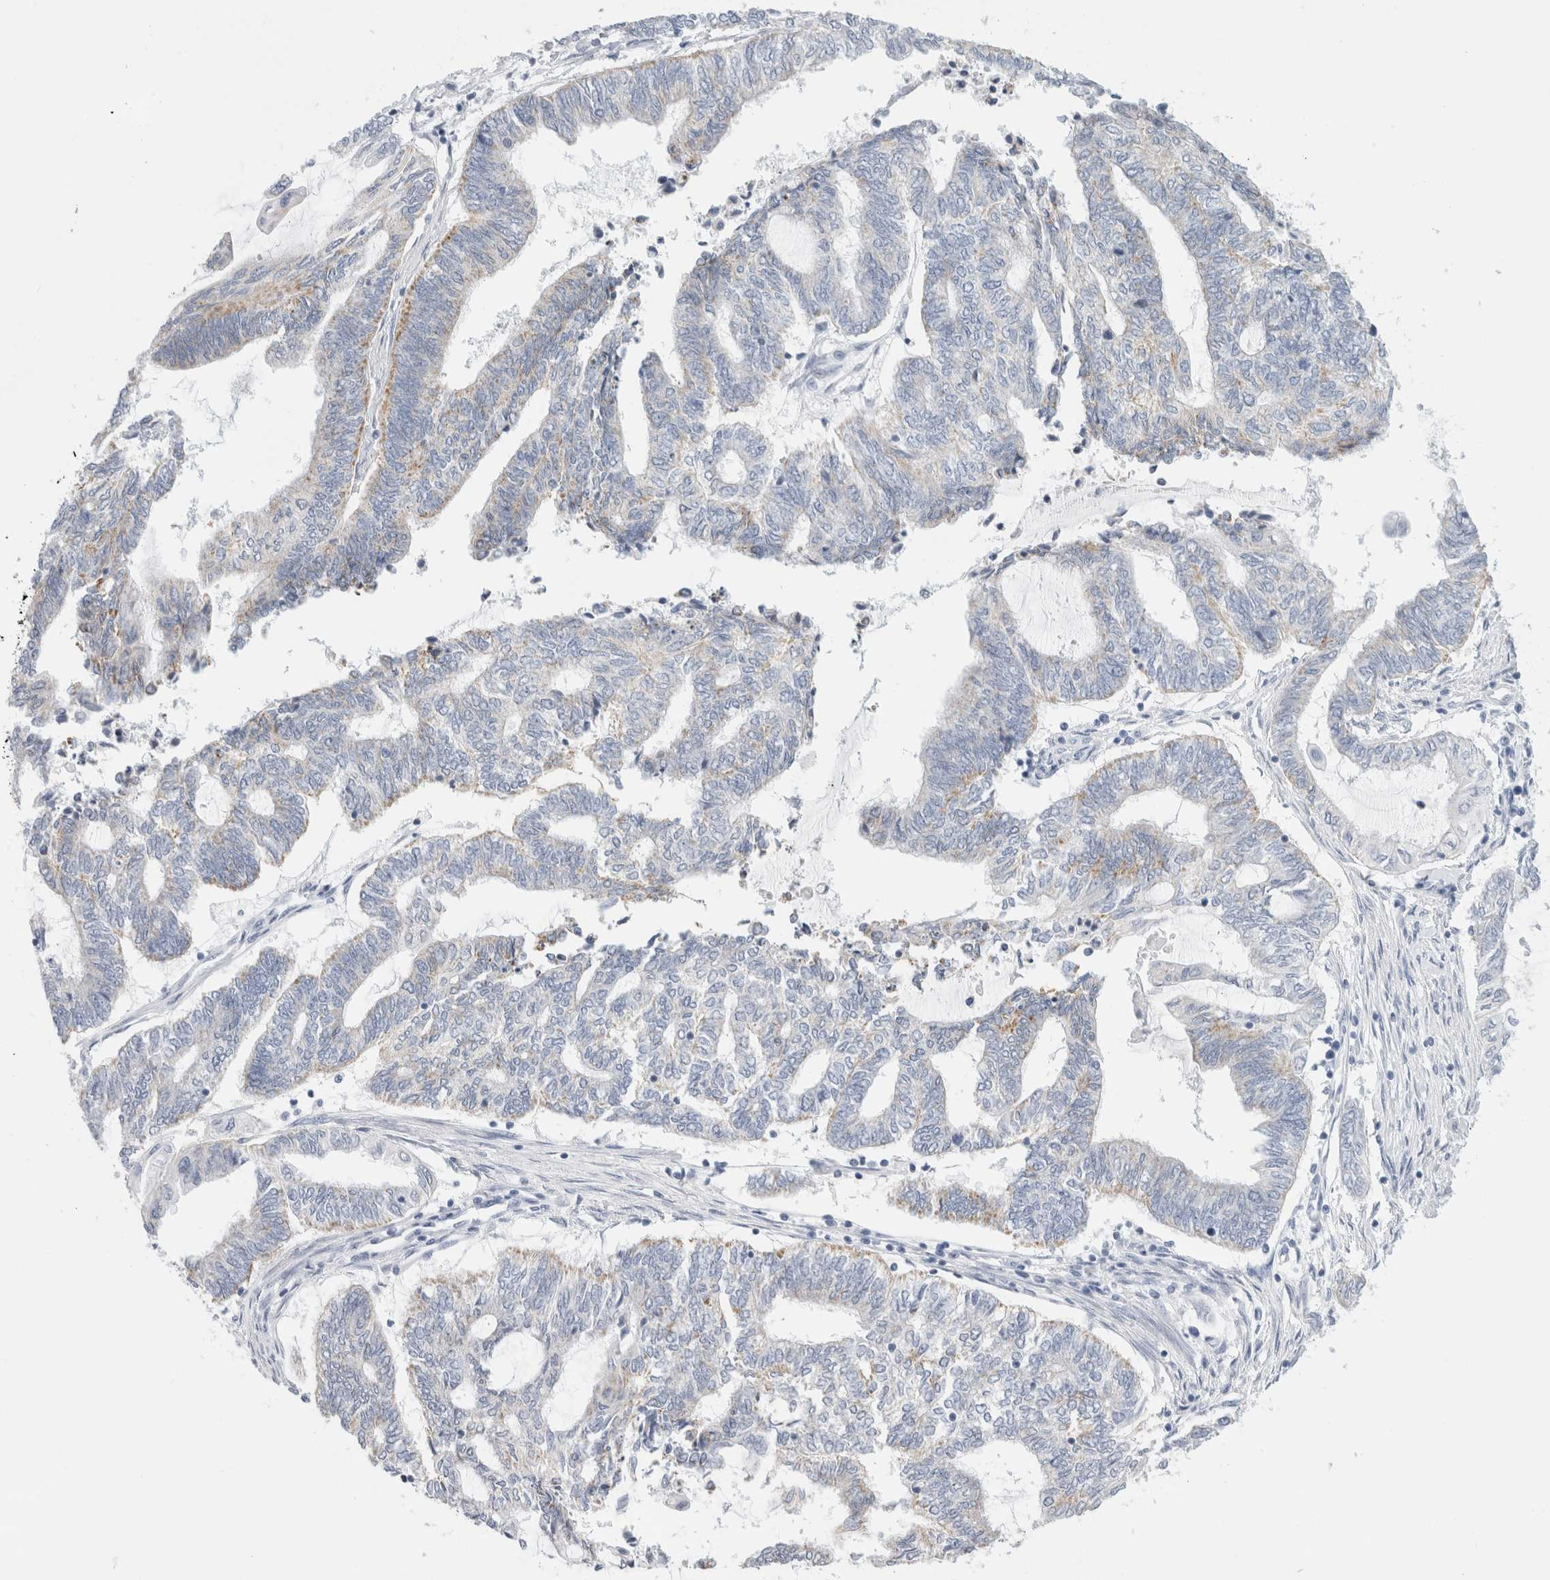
{"staining": {"intensity": "weak", "quantity": "25%-75%", "location": "cytoplasmic/membranous"}, "tissue": "endometrial cancer", "cell_type": "Tumor cells", "image_type": "cancer", "snomed": [{"axis": "morphology", "description": "Adenocarcinoma, NOS"}, {"axis": "topography", "description": "Uterus"}, {"axis": "topography", "description": "Endometrium"}], "caption": "Immunohistochemistry (IHC) photomicrograph of human endometrial cancer stained for a protein (brown), which demonstrates low levels of weak cytoplasmic/membranous positivity in about 25%-75% of tumor cells.", "gene": "ECHDC2", "patient": {"sex": "female", "age": 70}}